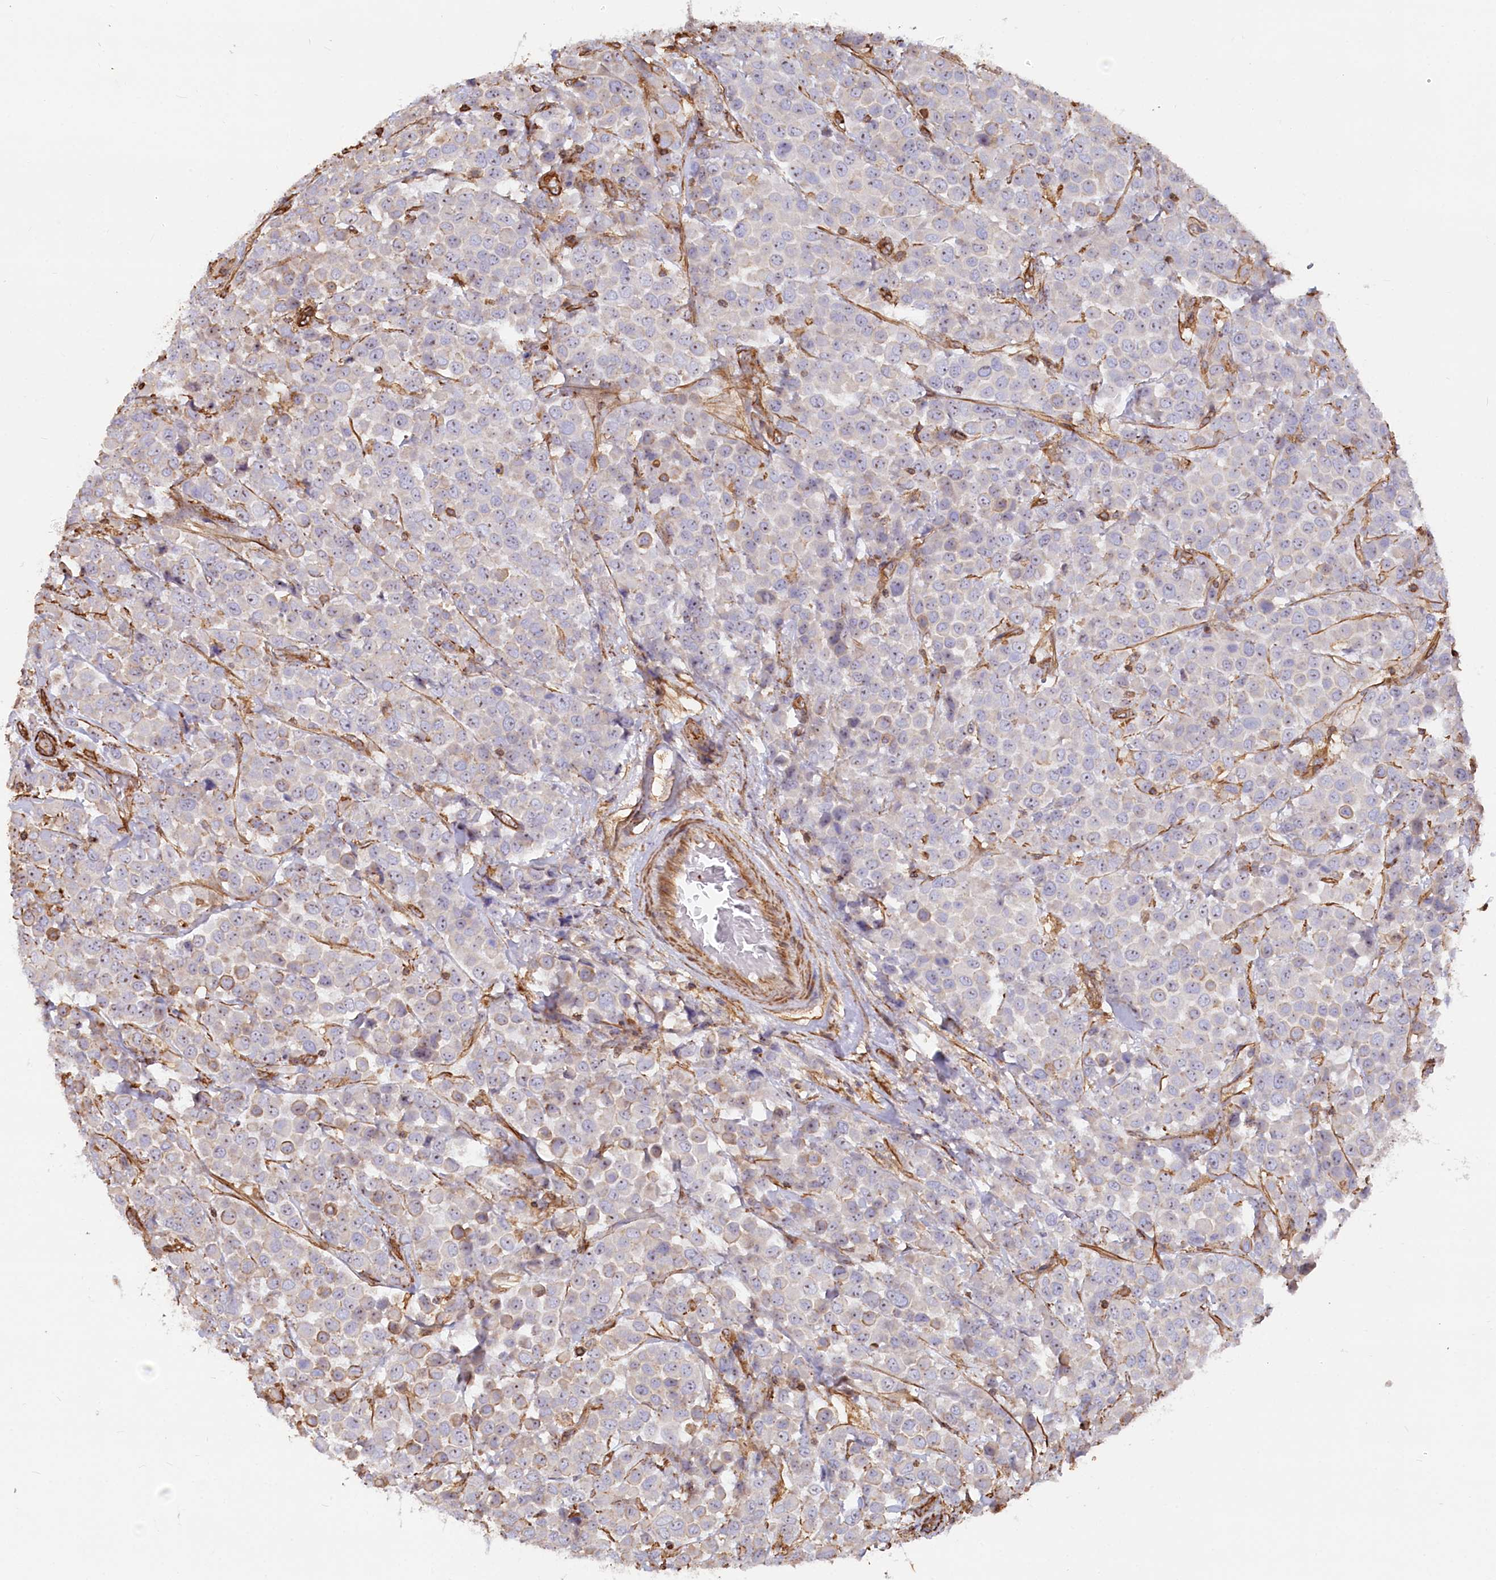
{"staining": {"intensity": "negative", "quantity": "none", "location": "none"}, "tissue": "breast cancer", "cell_type": "Tumor cells", "image_type": "cancer", "snomed": [{"axis": "morphology", "description": "Duct carcinoma"}, {"axis": "topography", "description": "Breast"}], "caption": "High magnification brightfield microscopy of breast cancer (infiltrating ductal carcinoma) stained with DAB (brown) and counterstained with hematoxylin (blue): tumor cells show no significant expression. The staining is performed using DAB brown chromogen with nuclei counter-stained in using hematoxylin.", "gene": "WDR36", "patient": {"sex": "female", "age": 61}}